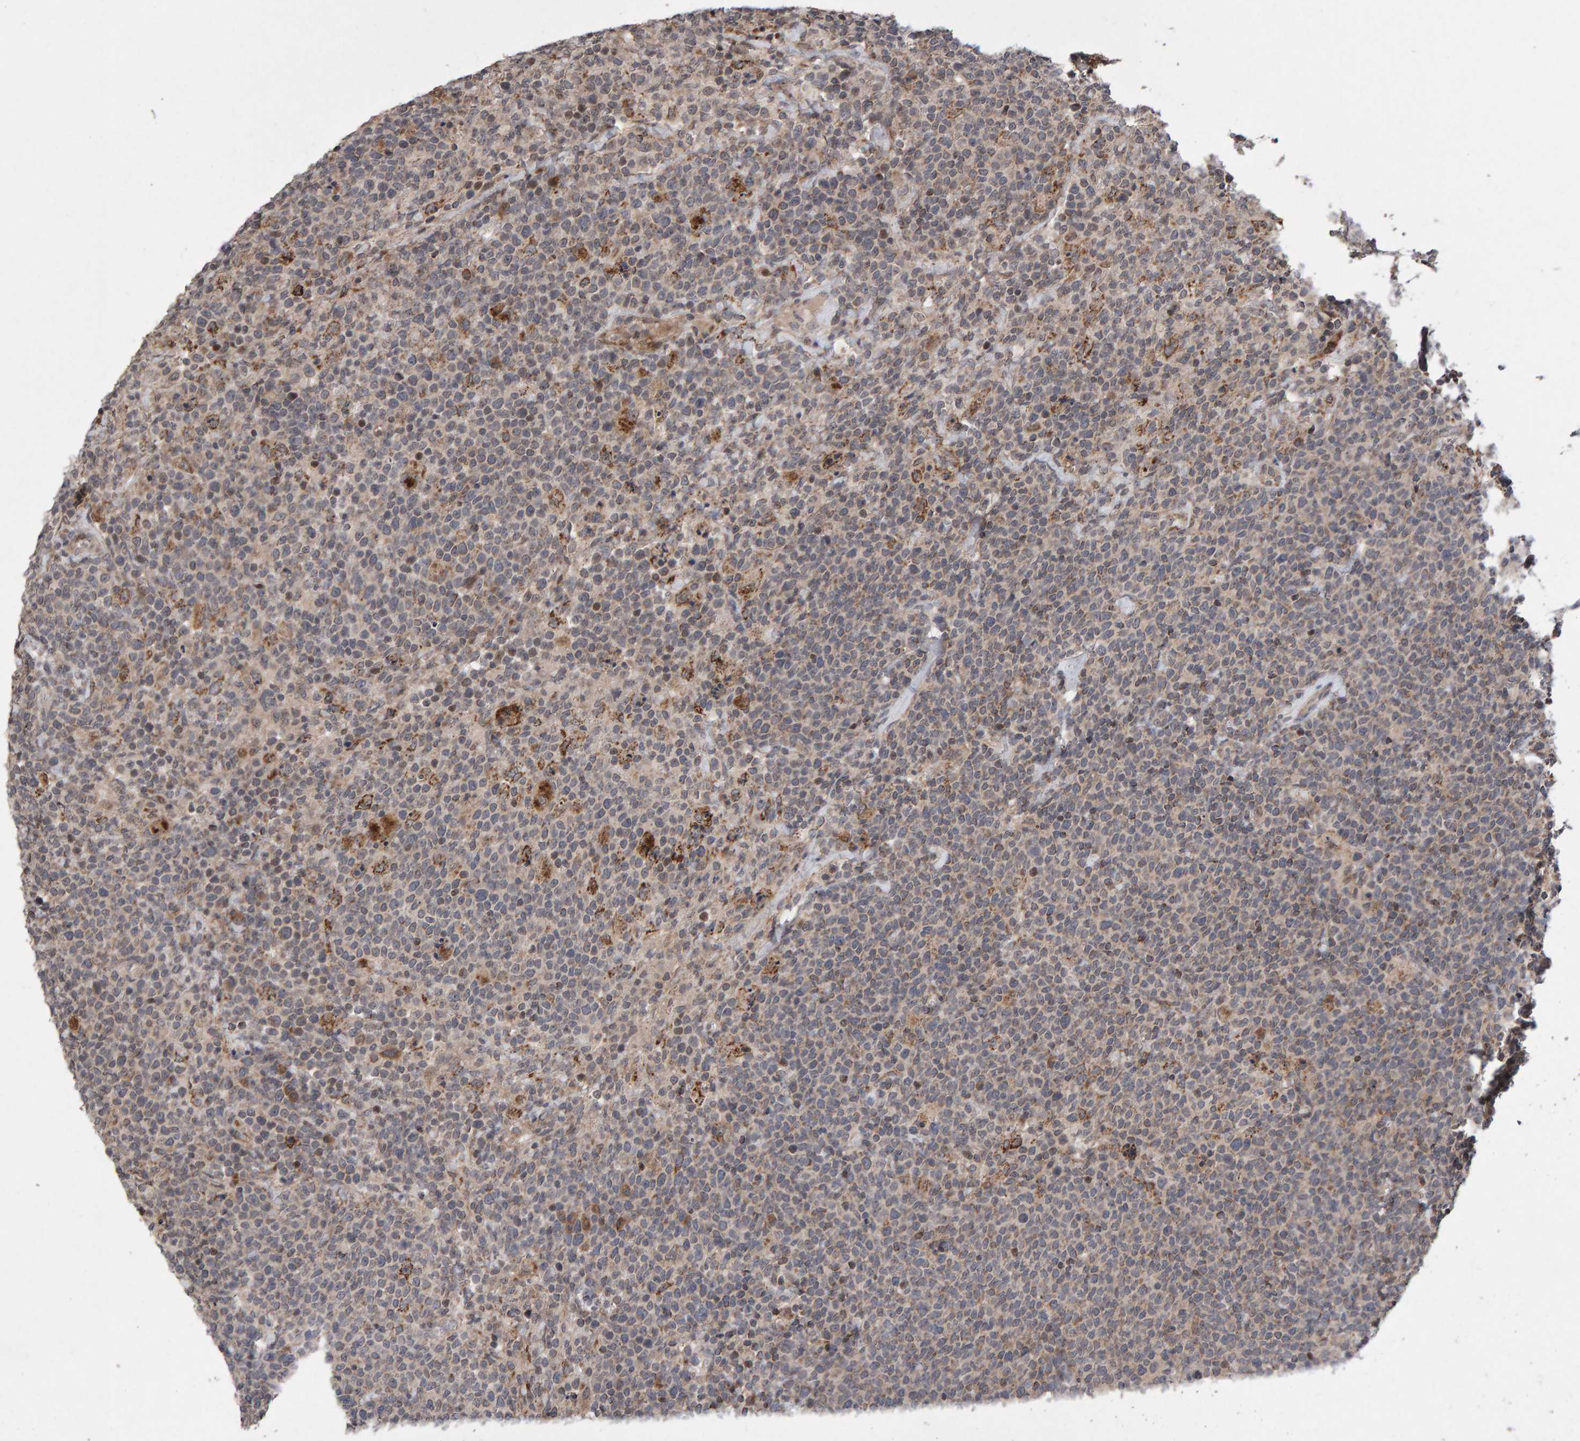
{"staining": {"intensity": "weak", "quantity": "25%-75%", "location": "cytoplasmic/membranous"}, "tissue": "lymphoma", "cell_type": "Tumor cells", "image_type": "cancer", "snomed": [{"axis": "morphology", "description": "Malignant lymphoma, non-Hodgkin's type, High grade"}, {"axis": "topography", "description": "Lymph node"}], "caption": "Immunohistochemical staining of human high-grade malignant lymphoma, non-Hodgkin's type demonstrates low levels of weak cytoplasmic/membranous expression in about 25%-75% of tumor cells.", "gene": "PECR", "patient": {"sex": "male", "age": 61}}